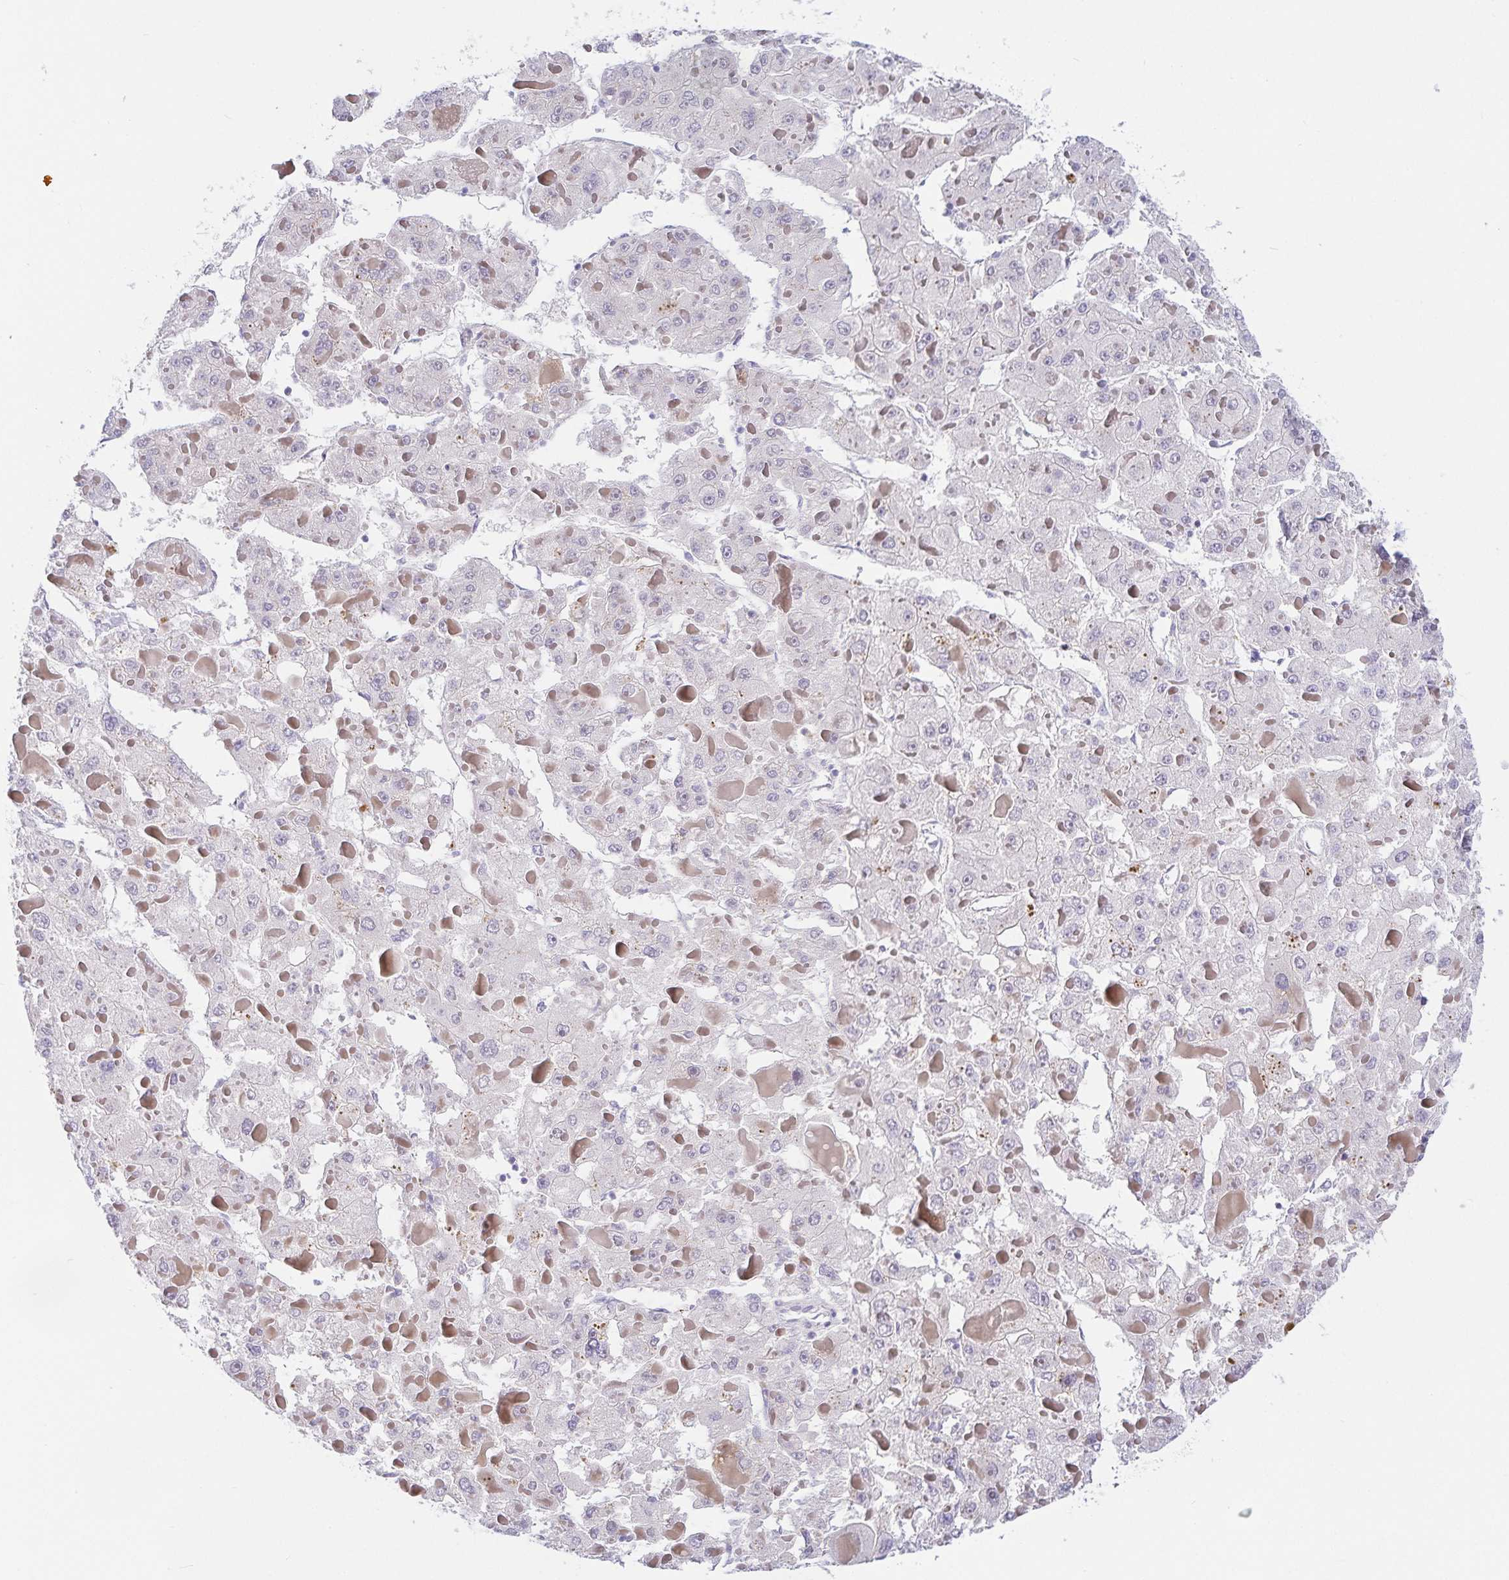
{"staining": {"intensity": "negative", "quantity": "none", "location": "none"}, "tissue": "liver cancer", "cell_type": "Tumor cells", "image_type": "cancer", "snomed": [{"axis": "morphology", "description": "Carcinoma, Hepatocellular, NOS"}, {"axis": "topography", "description": "Liver"}], "caption": "Liver cancer (hepatocellular carcinoma) stained for a protein using IHC demonstrates no expression tumor cells.", "gene": "KBTBD13", "patient": {"sex": "female", "age": 73}}